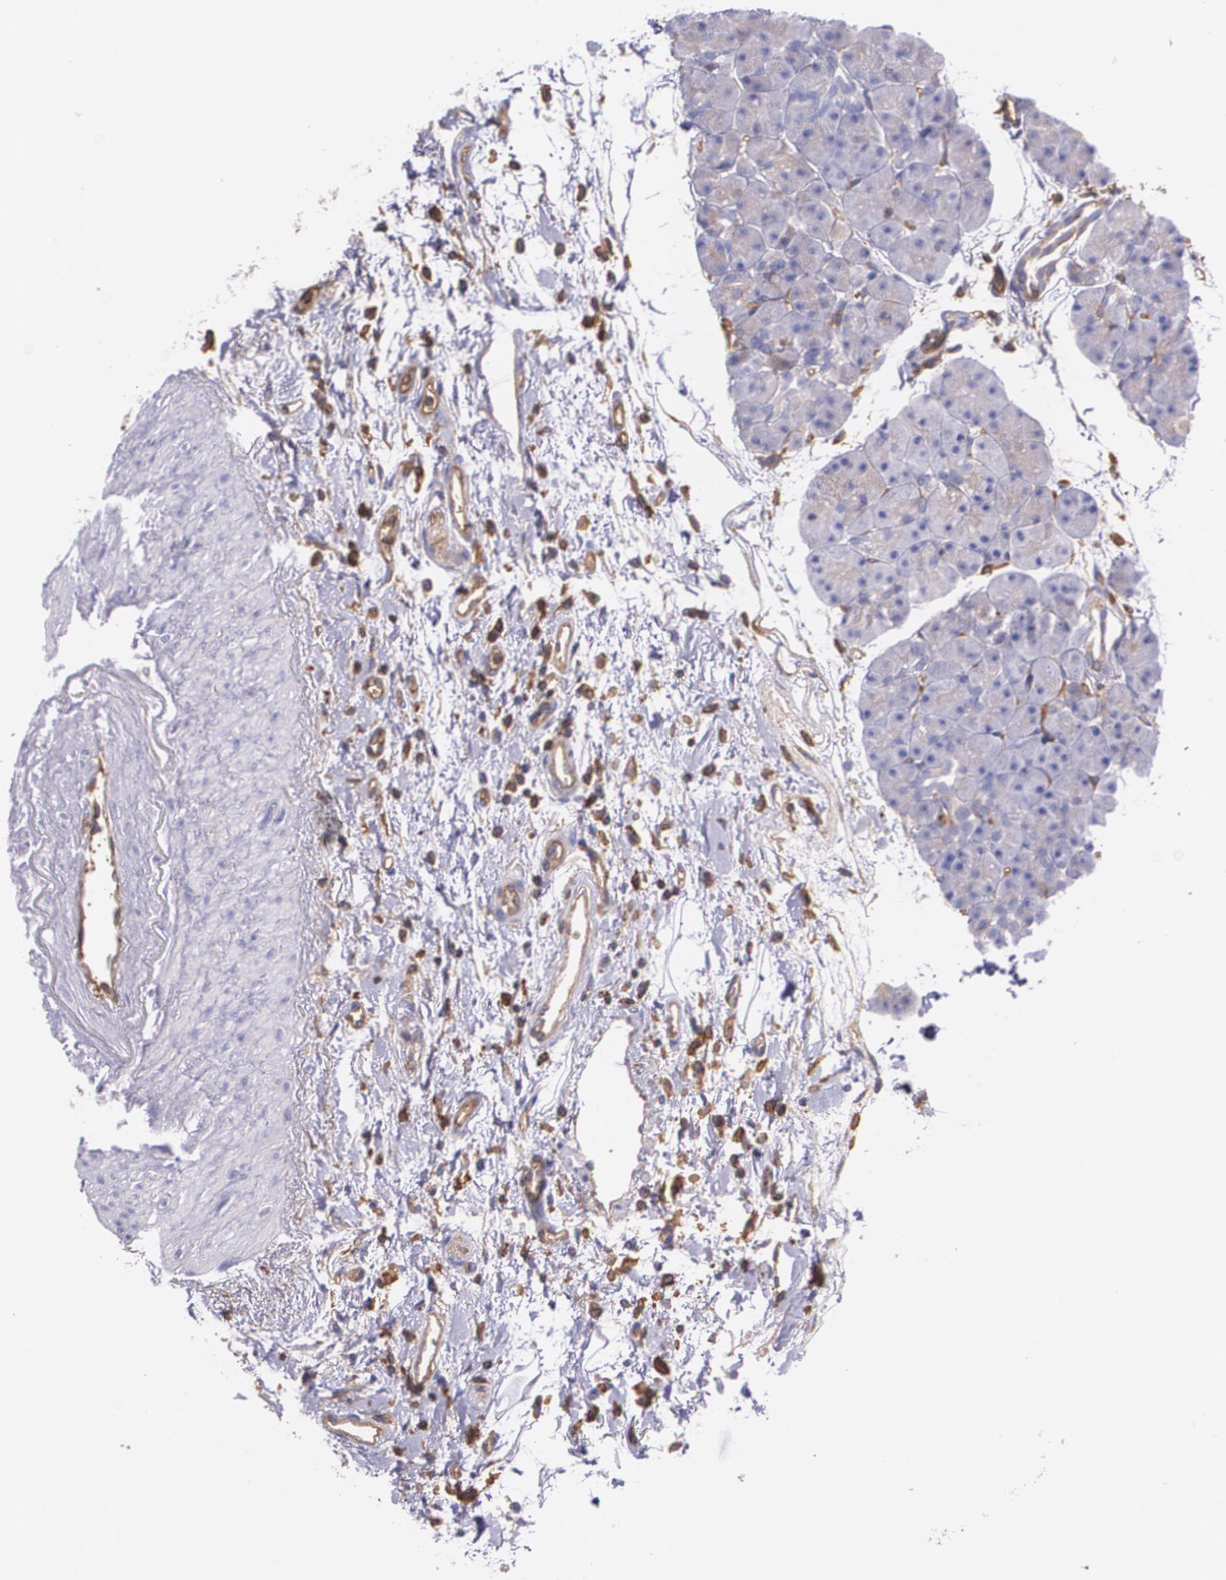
{"staining": {"intensity": "negative", "quantity": "none", "location": "none"}, "tissue": "pancreas", "cell_type": "Exocrine glandular cells", "image_type": "normal", "snomed": [{"axis": "morphology", "description": "Normal tissue, NOS"}, {"axis": "topography", "description": "Pancreas"}], "caption": "Immunohistochemistry of unremarkable pancreas reveals no staining in exocrine glandular cells.", "gene": "B2M", "patient": {"sex": "male", "age": 66}}